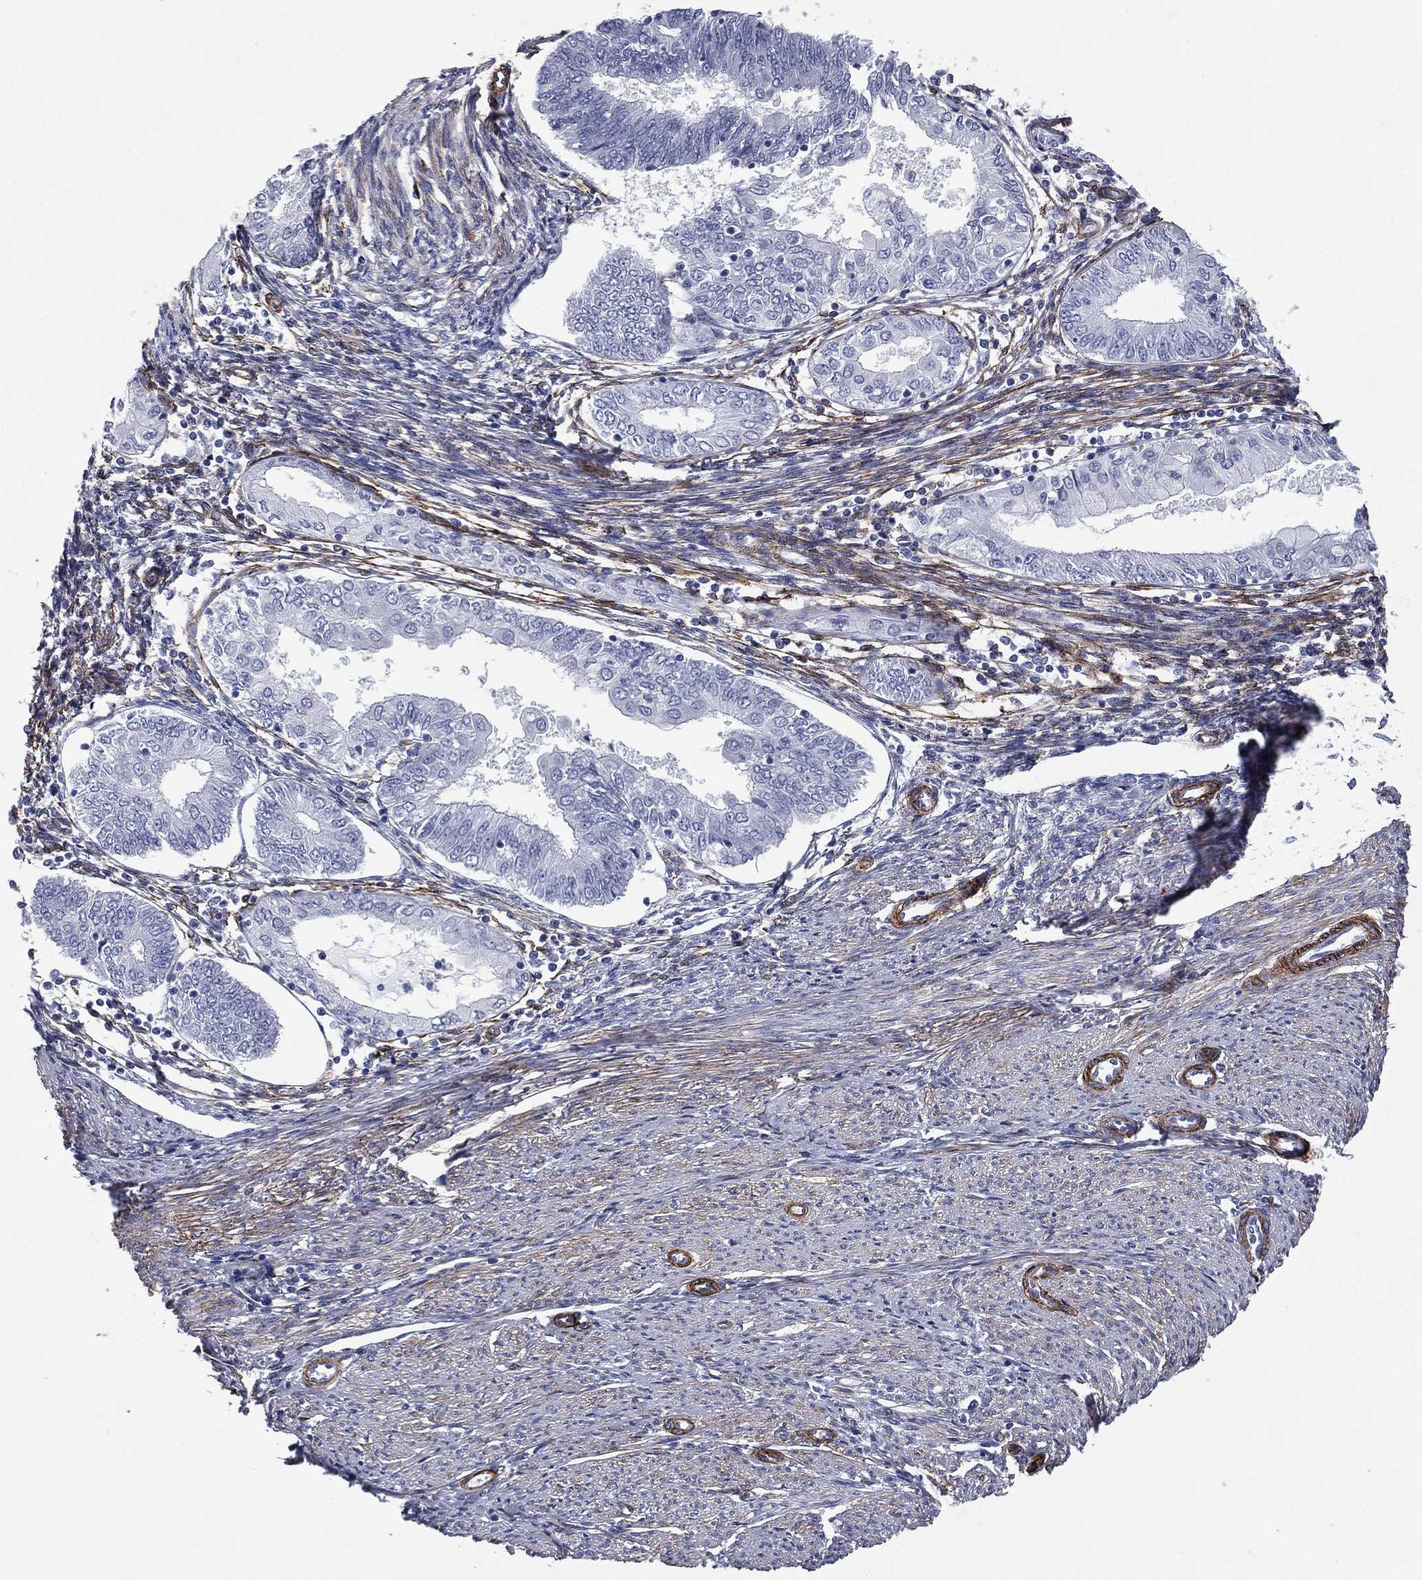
{"staining": {"intensity": "negative", "quantity": "none", "location": "none"}, "tissue": "endometrial cancer", "cell_type": "Tumor cells", "image_type": "cancer", "snomed": [{"axis": "morphology", "description": "Adenocarcinoma, NOS"}, {"axis": "topography", "description": "Endometrium"}], "caption": "High power microscopy photomicrograph of an immunohistochemistry histopathology image of adenocarcinoma (endometrial), revealing no significant expression in tumor cells.", "gene": "CAVIN3", "patient": {"sex": "female", "age": 68}}